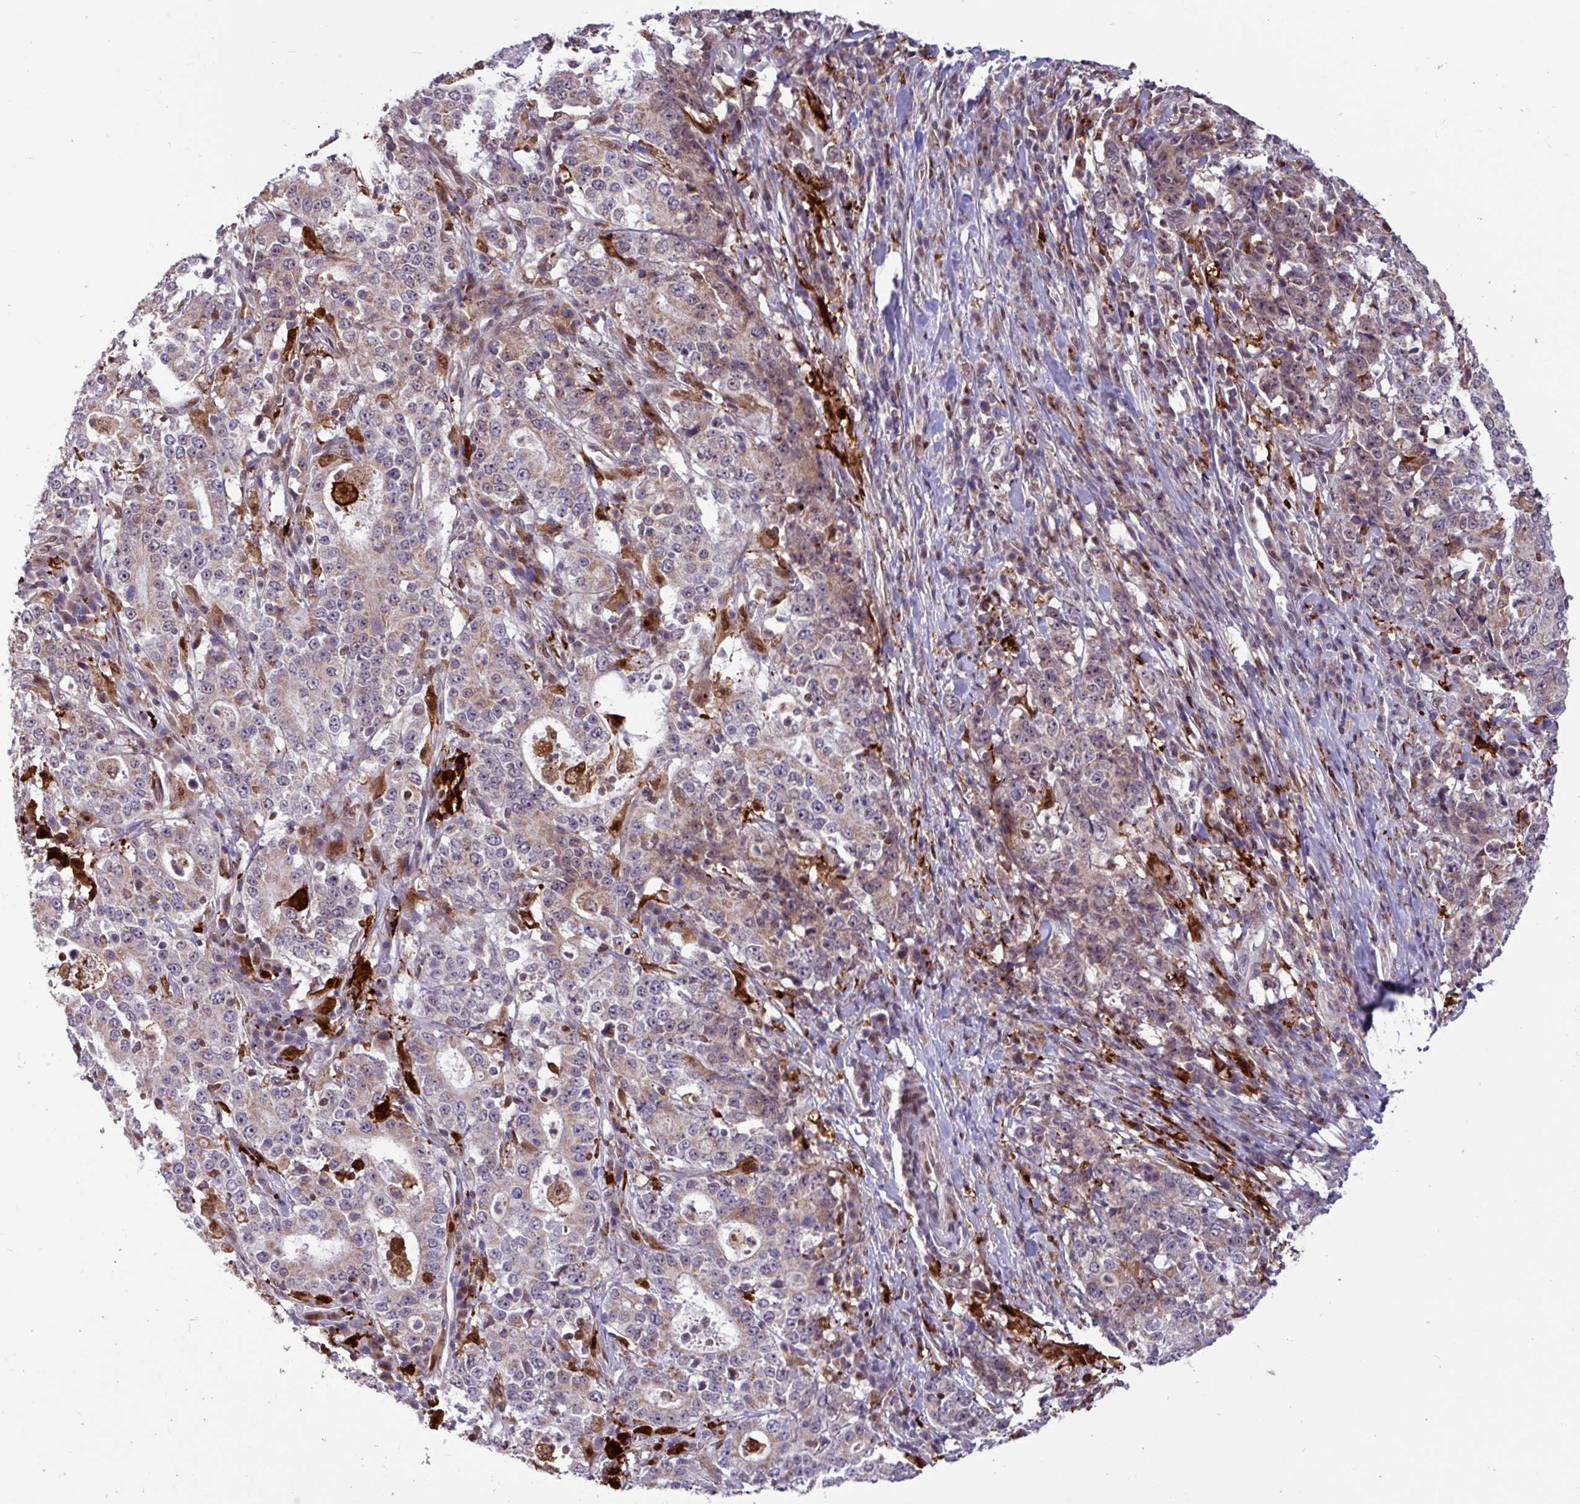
{"staining": {"intensity": "weak", "quantity": "25%-75%", "location": "cytoplasmic/membranous"}, "tissue": "stomach cancer", "cell_type": "Tumor cells", "image_type": "cancer", "snomed": [{"axis": "morphology", "description": "Normal tissue, NOS"}, {"axis": "morphology", "description": "Adenocarcinoma, NOS"}, {"axis": "topography", "description": "Stomach, upper"}, {"axis": "topography", "description": "Stomach"}], "caption": "Brown immunohistochemical staining in stomach cancer (adenocarcinoma) reveals weak cytoplasmic/membranous staining in about 25%-75% of tumor cells. (DAB = brown stain, brightfield microscopy at high magnification).", "gene": "BRD3", "patient": {"sex": "male", "age": 59}}